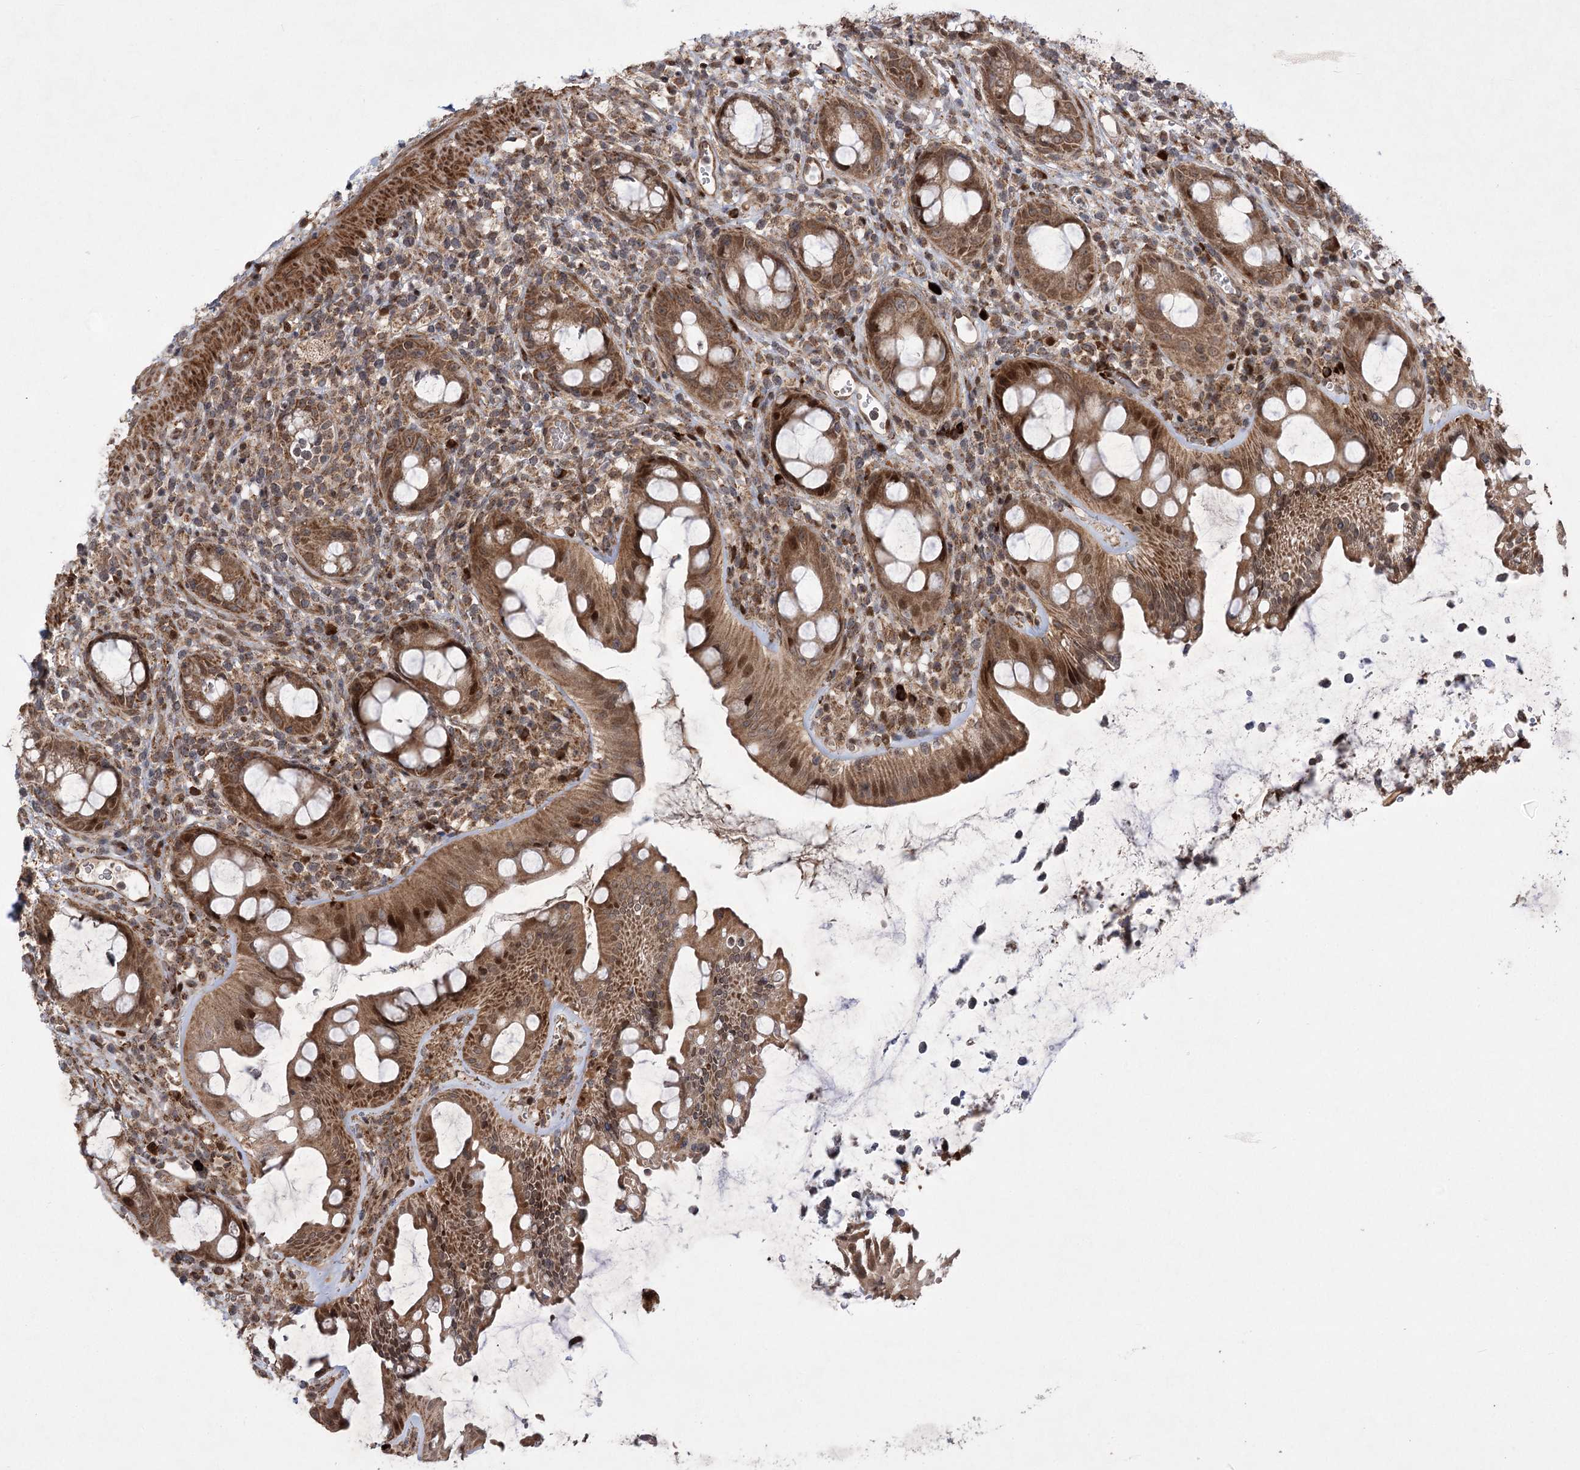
{"staining": {"intensity": "moderate", "quantity": ">75%", "location": "cytoplasmic/membranous,nuclear"}, "tissue": "rectum", "cell_type": "Glandular cells", "image_type": "normal", "snomed": [{"axis": "morphology", "description": "Normal tissue, NOS"}, {"axis": "topography", "description": "Rectum"}], "caption": "Rectum stained with DAB immunohistochemistry reveals medium levels of moderate cytoplasmic/membranous,nuclear positivity in about >75% of glandular cells.", "gene": "TENM2", "patient": {"sex": "female", "age": 57}}